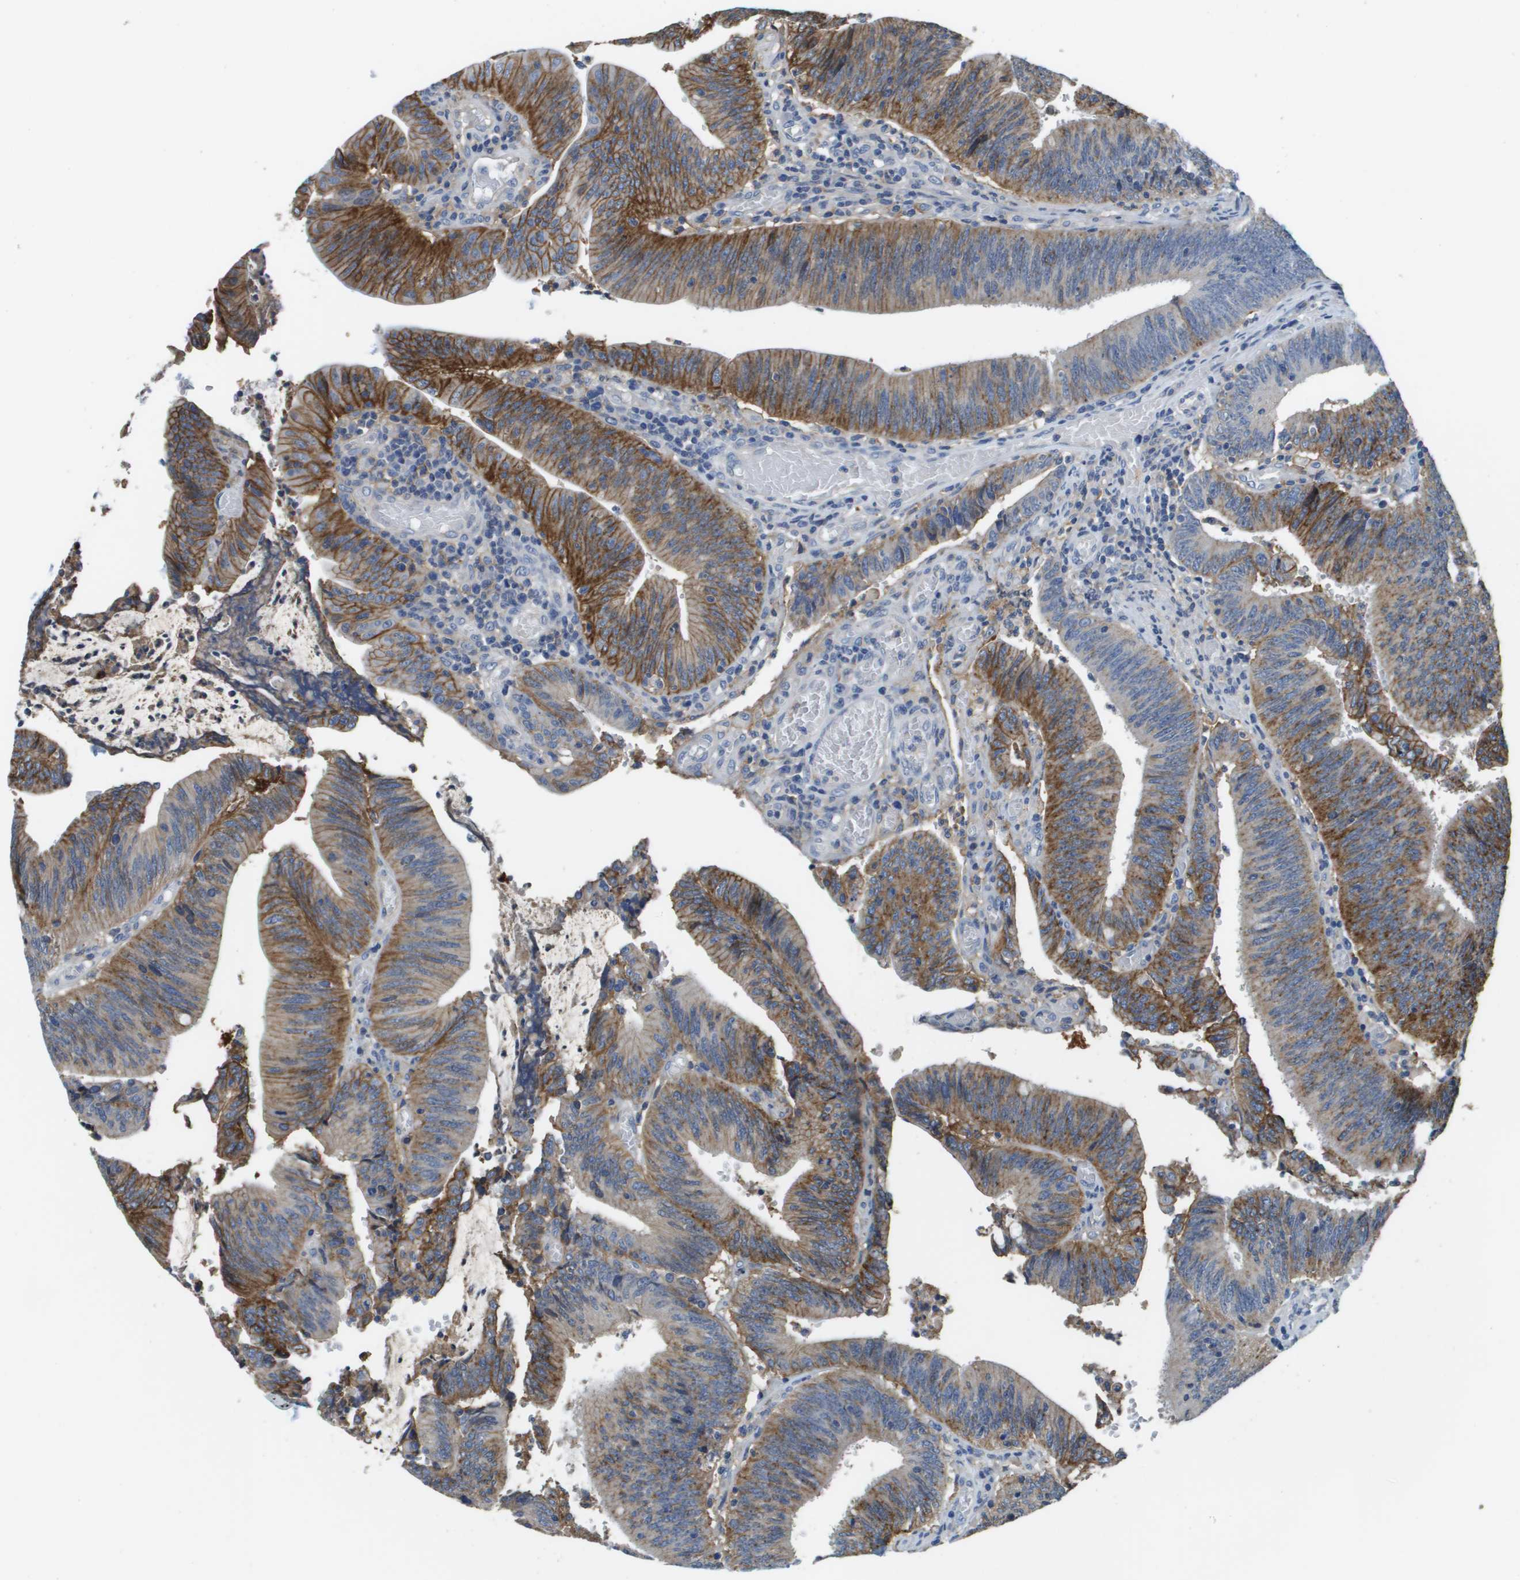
{"staining": {"intensity": "moderate", "quantity": ">75%", "location": "cytoplasmic/membranous"}, "tissue": "colorectal cancer", "cell_type": "Tumor cells", "image_type": "cancer", "snomed": [{"axis": "morphology", "description": "Normal tissue, NOS"}, {"axis": "morphology", "description": "Adenocarcinoma, NOS"}, {"axis": "topography", "description": "Rectum"}], "caption": "Colorectal cancer (adenocarcinoma) was stained to show a protein in brown. There is medium levels of moderate cytoplasmic/membranous positivity in approximately >75% of tumor cells. The protein is stained brown, and the nuclei are stained in blue (DAB IHC with brightfield microscopy, high magnification).", "gene": "SLC16A3", "patient": {"sex": "female", "age": 66}}